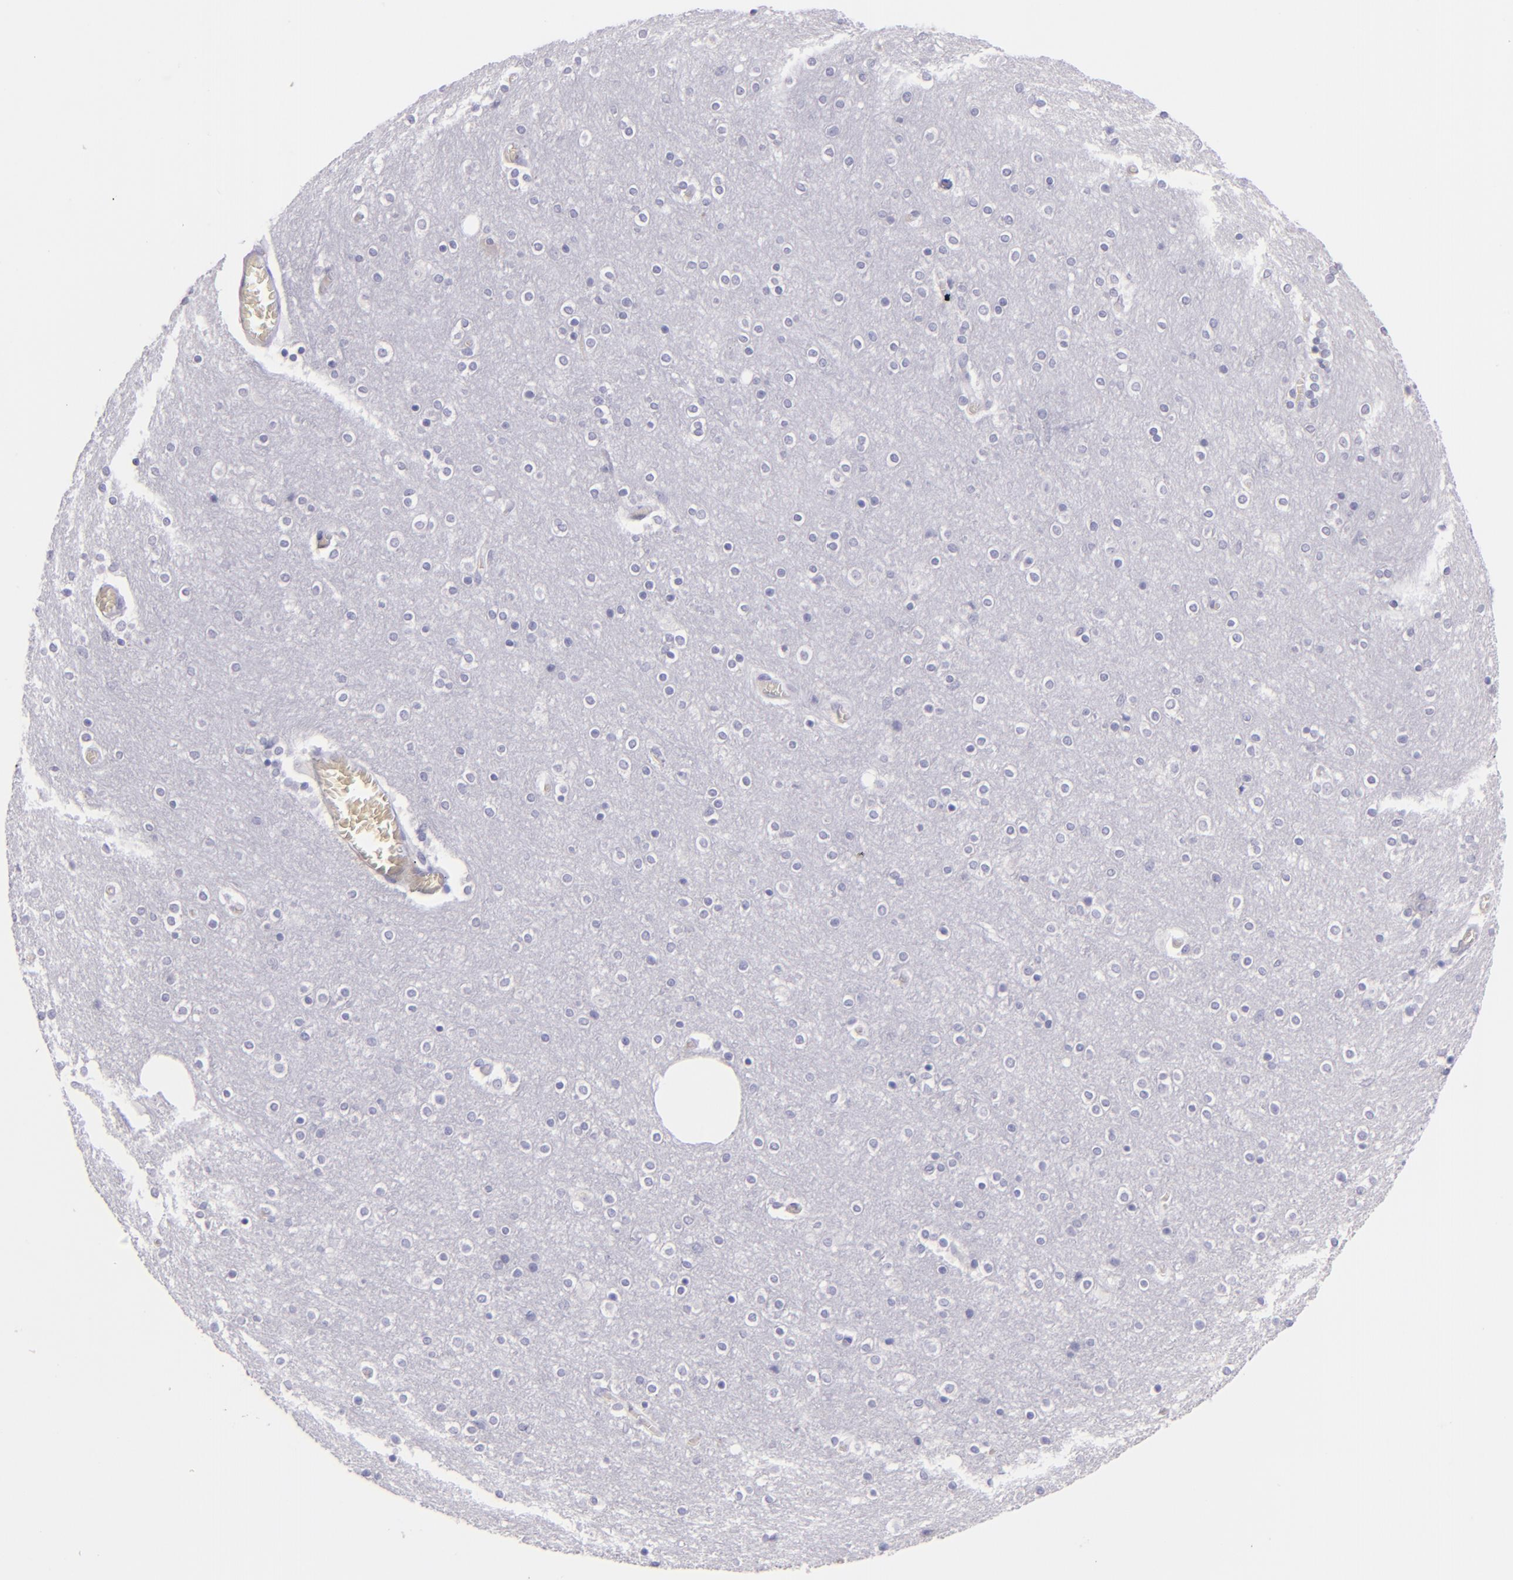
{"staining": {"intensity": "negative", "quantity": "none", "location": "none"}, "tissue": "cerebral cortex", "cell_type": "Endothelial cells", "image_type": "normal", "snomed": [{"axis": "morphology", "description": "Normal tissue, NOS"}, {"axis": "topography", "description": "Cerebral cortex"}], "caption": "Immunohistochemistry (IHC) histopathology image of benign cerebral cortex: cerebral cortex stained with DAB reveals no significant protein staining in endothelial cells. (DAB immunohistochemistry (IHC) with hematoxylin counter stain).", "gene": "MUC5AC", "patient": {"sex": "female", "age": 54}}